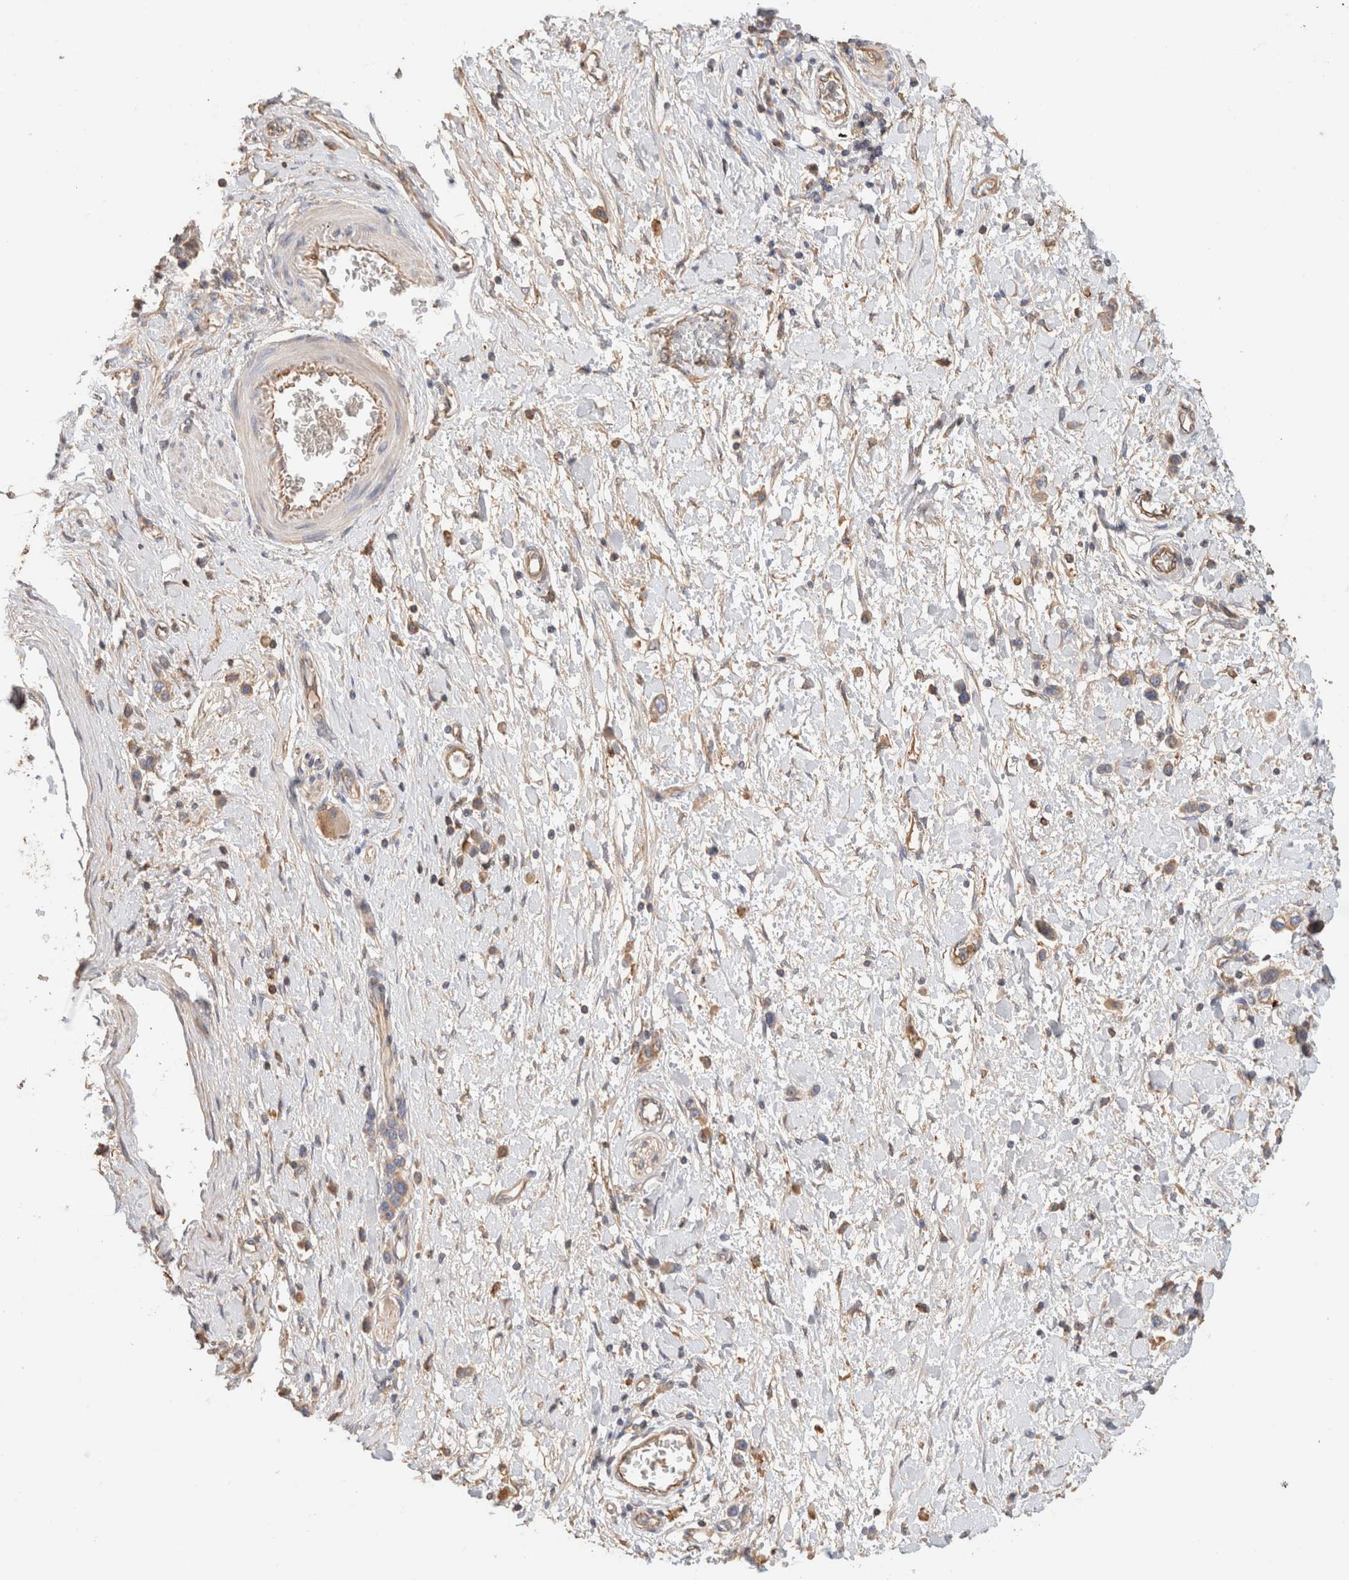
{"staining": {"intensity": "weak", "quantity": ">75%", "location": "cytoplasmic/membranous"}, "tissue": "stomach cancer", "cell_type": "Tumor cells", "image_type": "cancer", "snomed": [{"axis": "morphology", "description": "Adenocarcinoma, NOS"}, {"axis": "topography", "description": "Stomach"}], "caption": "DAB immunohistochemical staining of human adenocarcinoma (stomach) reveals weak cytoplasmic/membranous protein positivity in approximately >75% of tumor cells.", "gene": "PROS1", "patient": {"sex": "female", "age": 65}}